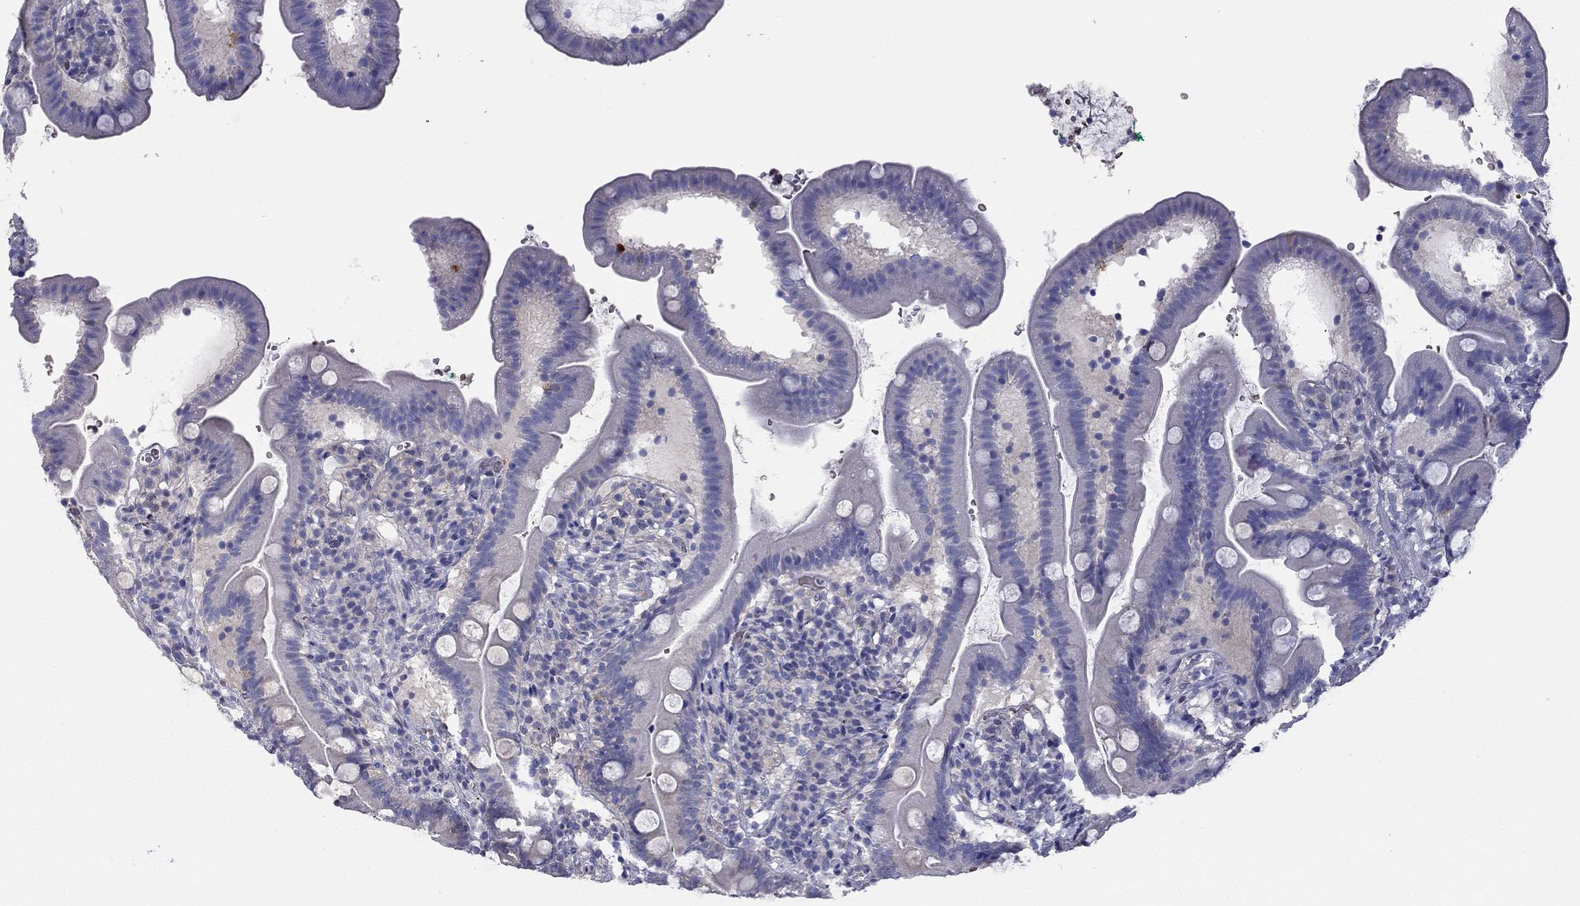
{"staining": {"intensity": "negative", "quantity": "none", "location": "none"}, "tissue": "duodenum", "cell_type": "Glandular cells", "image_type": "normal", "snomed": [{"axis": "morphology", "description": "Normal tissue, NOS"}, {"axis": "topography", "description": "Duodenum"}], "caption": "Glandular cells are negative for protein expression in unremarkable human duodenum. (DAB immunohistochemistry (IHC), high magnification).", "gene": "RSPH14", "patient": {"sex": "female", "age": 67}}